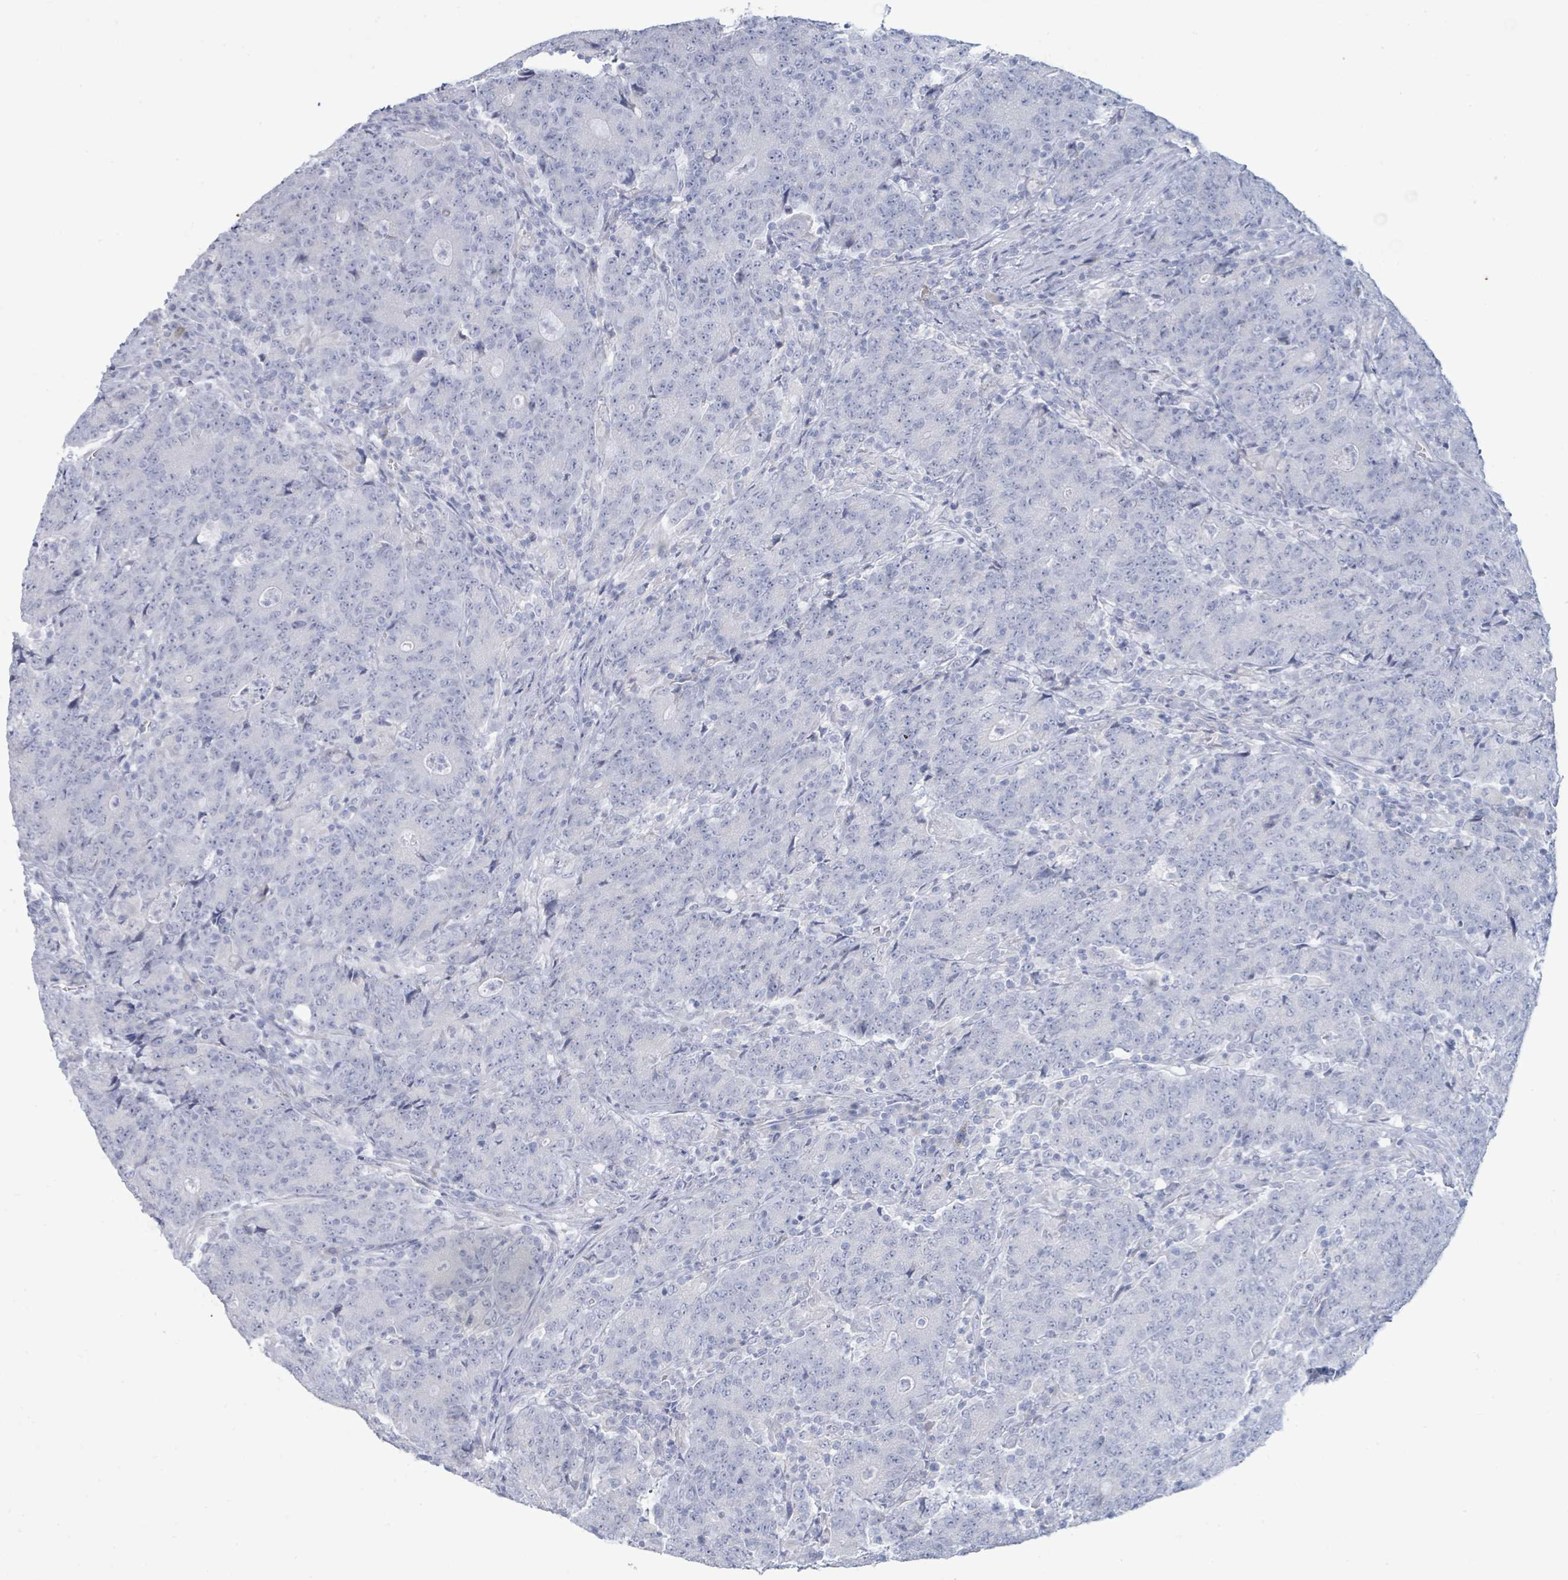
{"staining": {"intensity": "negative", "quantity": "none", "location": "none"}, "tissue": "colorectal cancer", "cell_type": "Tumor cells", "image_type": "cancer", "snomed": [{"axis": "morphology", "description": "Adenocarcinoma, NOS"}, {"axis": "topography", "description": "Colon"}], "caption": "Colorectal cancer was stained to show a protein in brown. There is no significant staining in tumor cells.", "gene": "PGA3", "patient": {"sex": "female", "age": 75}}